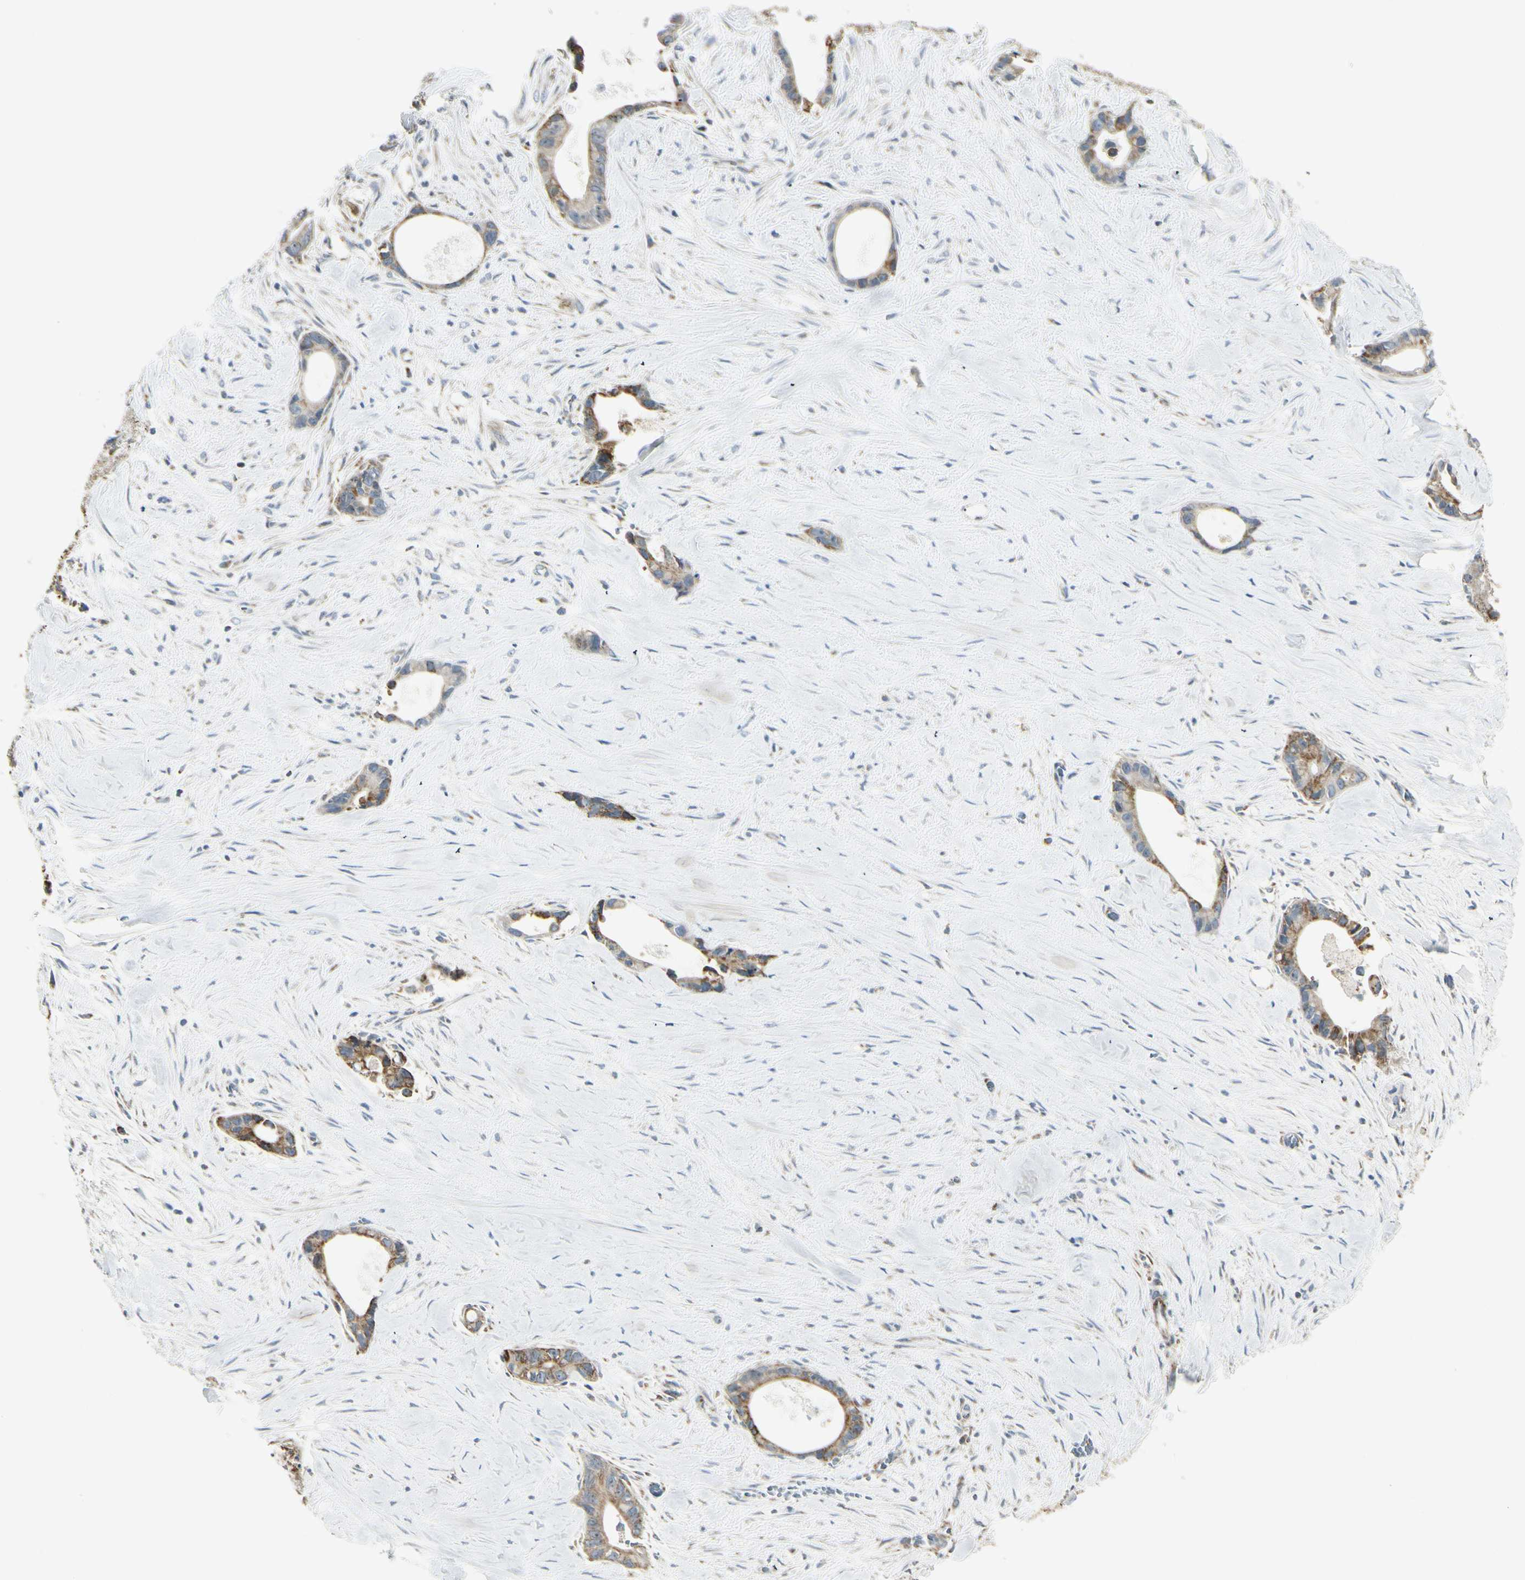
{"staining": {"intensity": "strong", "quantity": ">75%", "location": "cytoplasmic/membranous"}, "tissue": "liver cancer", "cell_type": "Tumor cells", "image_type": "cancer", "snomed": [{"axis": "morphology", "description": "Cholangiocarcinoma"}, {"axis": "topography", "description": "Liver"}], "caption": "Liver cancer stained with a protein marker reveals strong staining in tumor cells.", "gene": "ANKS6", "patient": {"sex": "female", "age": 55}}